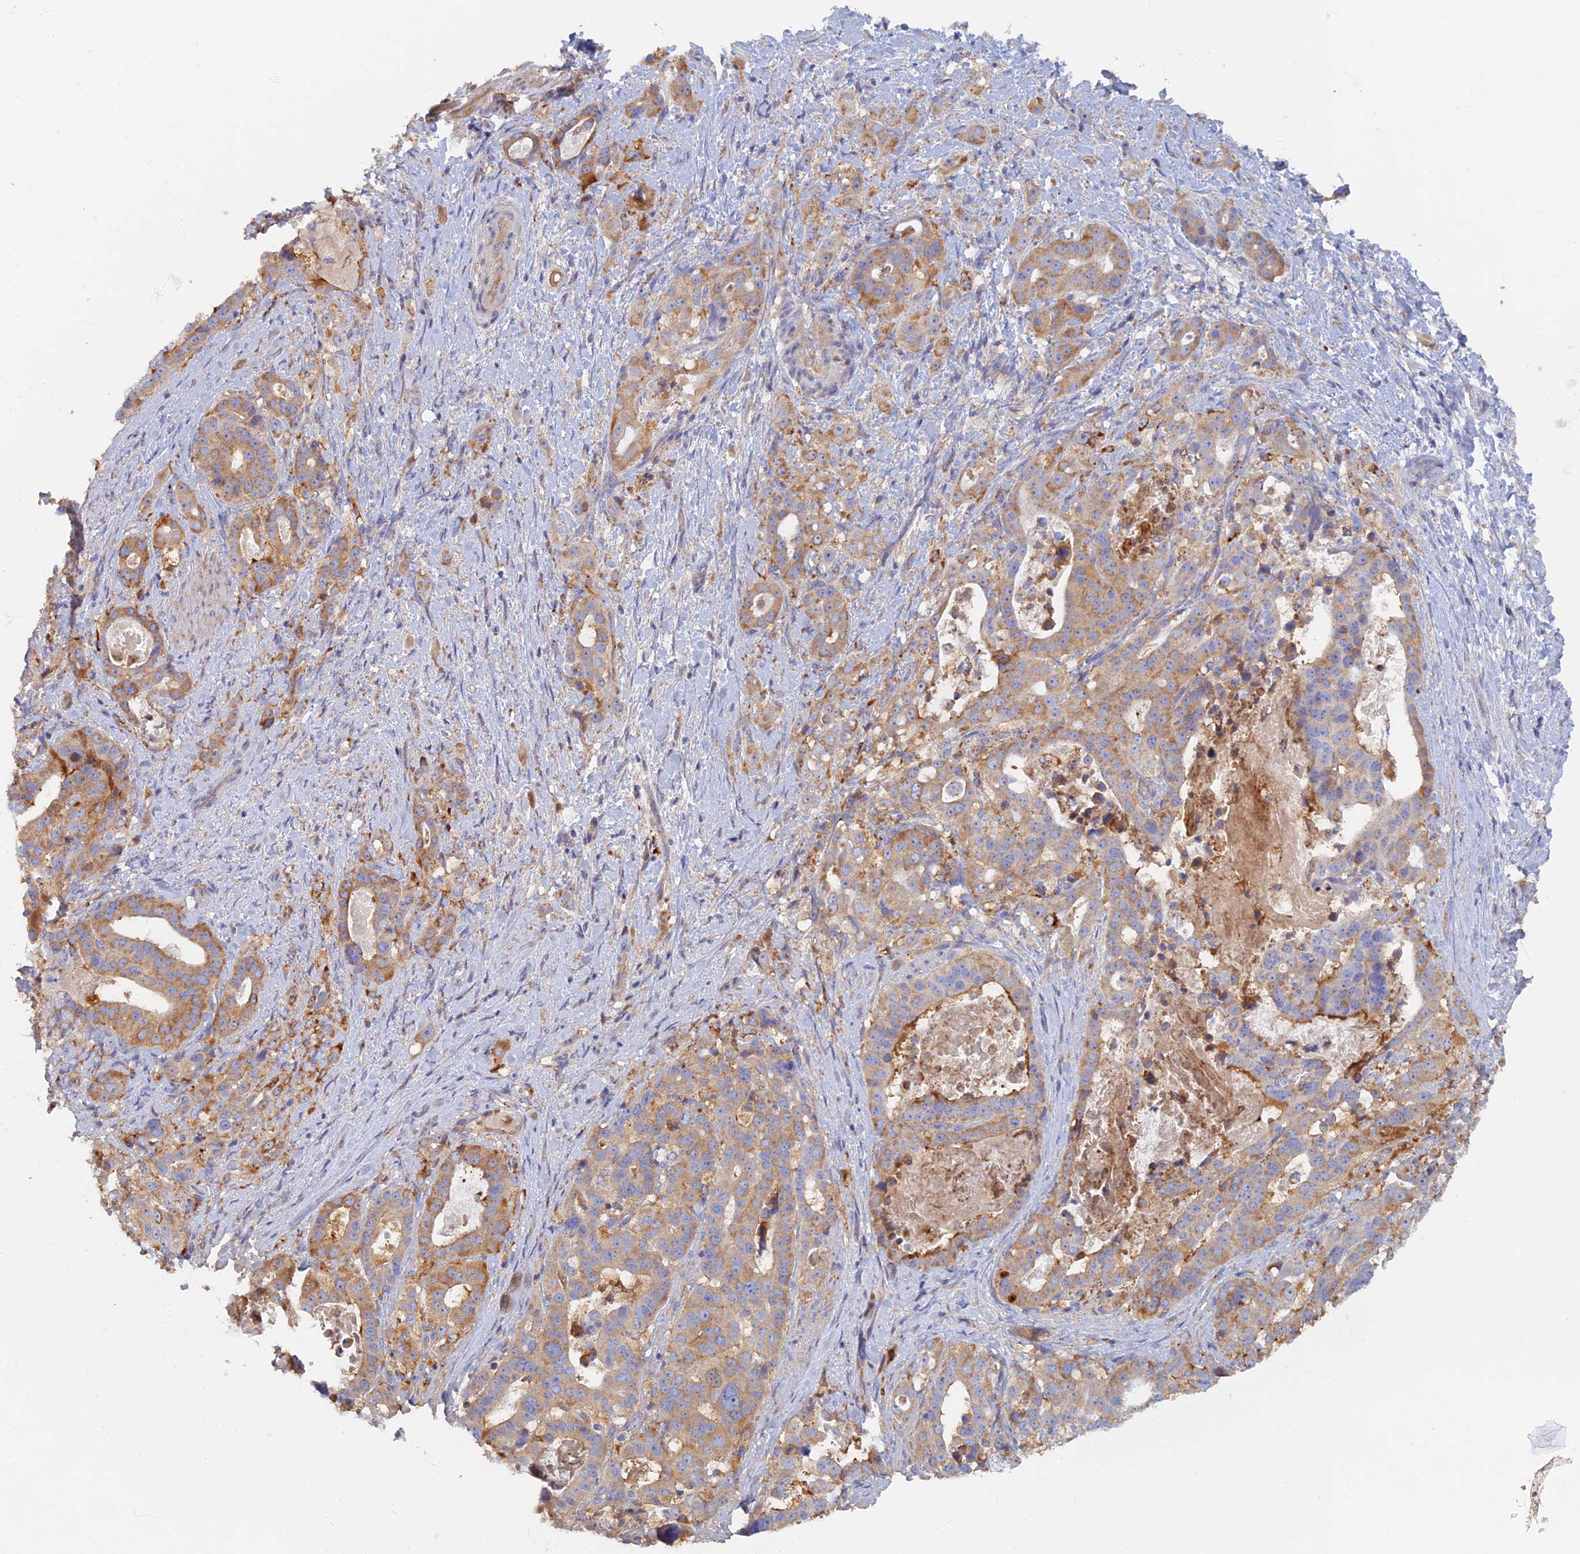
{"staining": {"intensity": "moderate", "quantity": "25%-75%", "location": "cytoplasmic/membranous"}, "tissue": "stomach cancer", "cell_type": "Tumor cells", "image_type": "cancer", "snomed": [{"axis": "morphology", "description": "Adenocarcinoma, NOS"}, {"axis": "topography", "description": "Stomach"}], "caption": "IHC of stomach adenocarcinoma reveals medium levels of moderate cytoplasmic/membranous staining in about 25%-75% of tumor cells. Nuclei are stained in blue.", "gene": "TMEM44", "patient": {"sex": "male", "age": 48}}